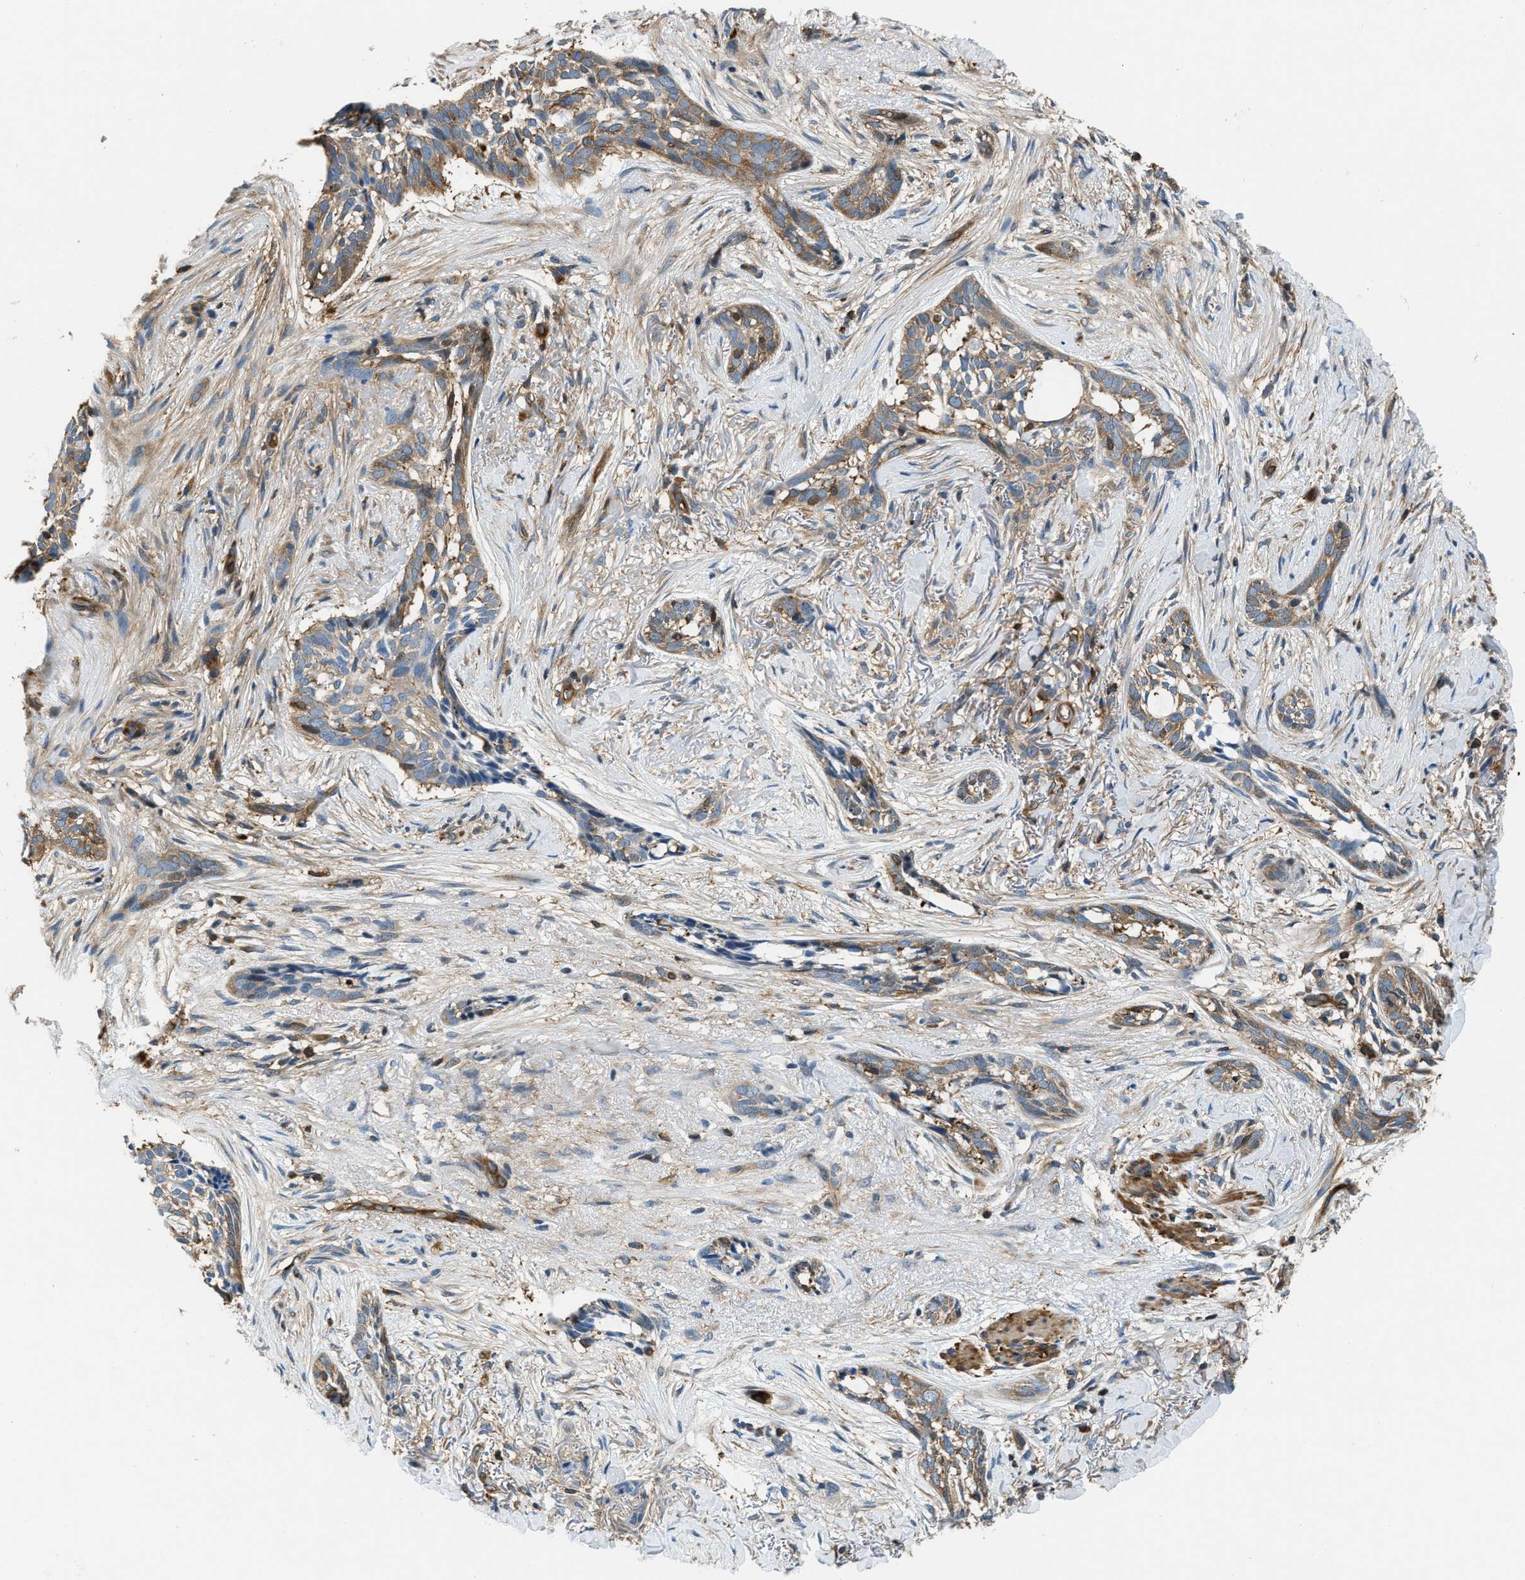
{"staining": {"intensity": "weak", "quantity": ">75%", "location": "cytoplasmic/membranous"}, "tissue": "skin cancer", "cell_type": "Tumor cells", "image_type": "cancer", "snomed": [{"axis": "morphology", "description": "Basal cell carcinoma"}, {"axis": "topography", "description": "Skin"}], "caption": "A brown stain shows weak cytoplasmic/membranous expression of a protein in skin basal cell carcinoma tumor cells. The protein of interest is shown in brown color, while the nuclei are stained blue.", "gene": "PFKP", "patient": {"sex": "female", "age": 88}}